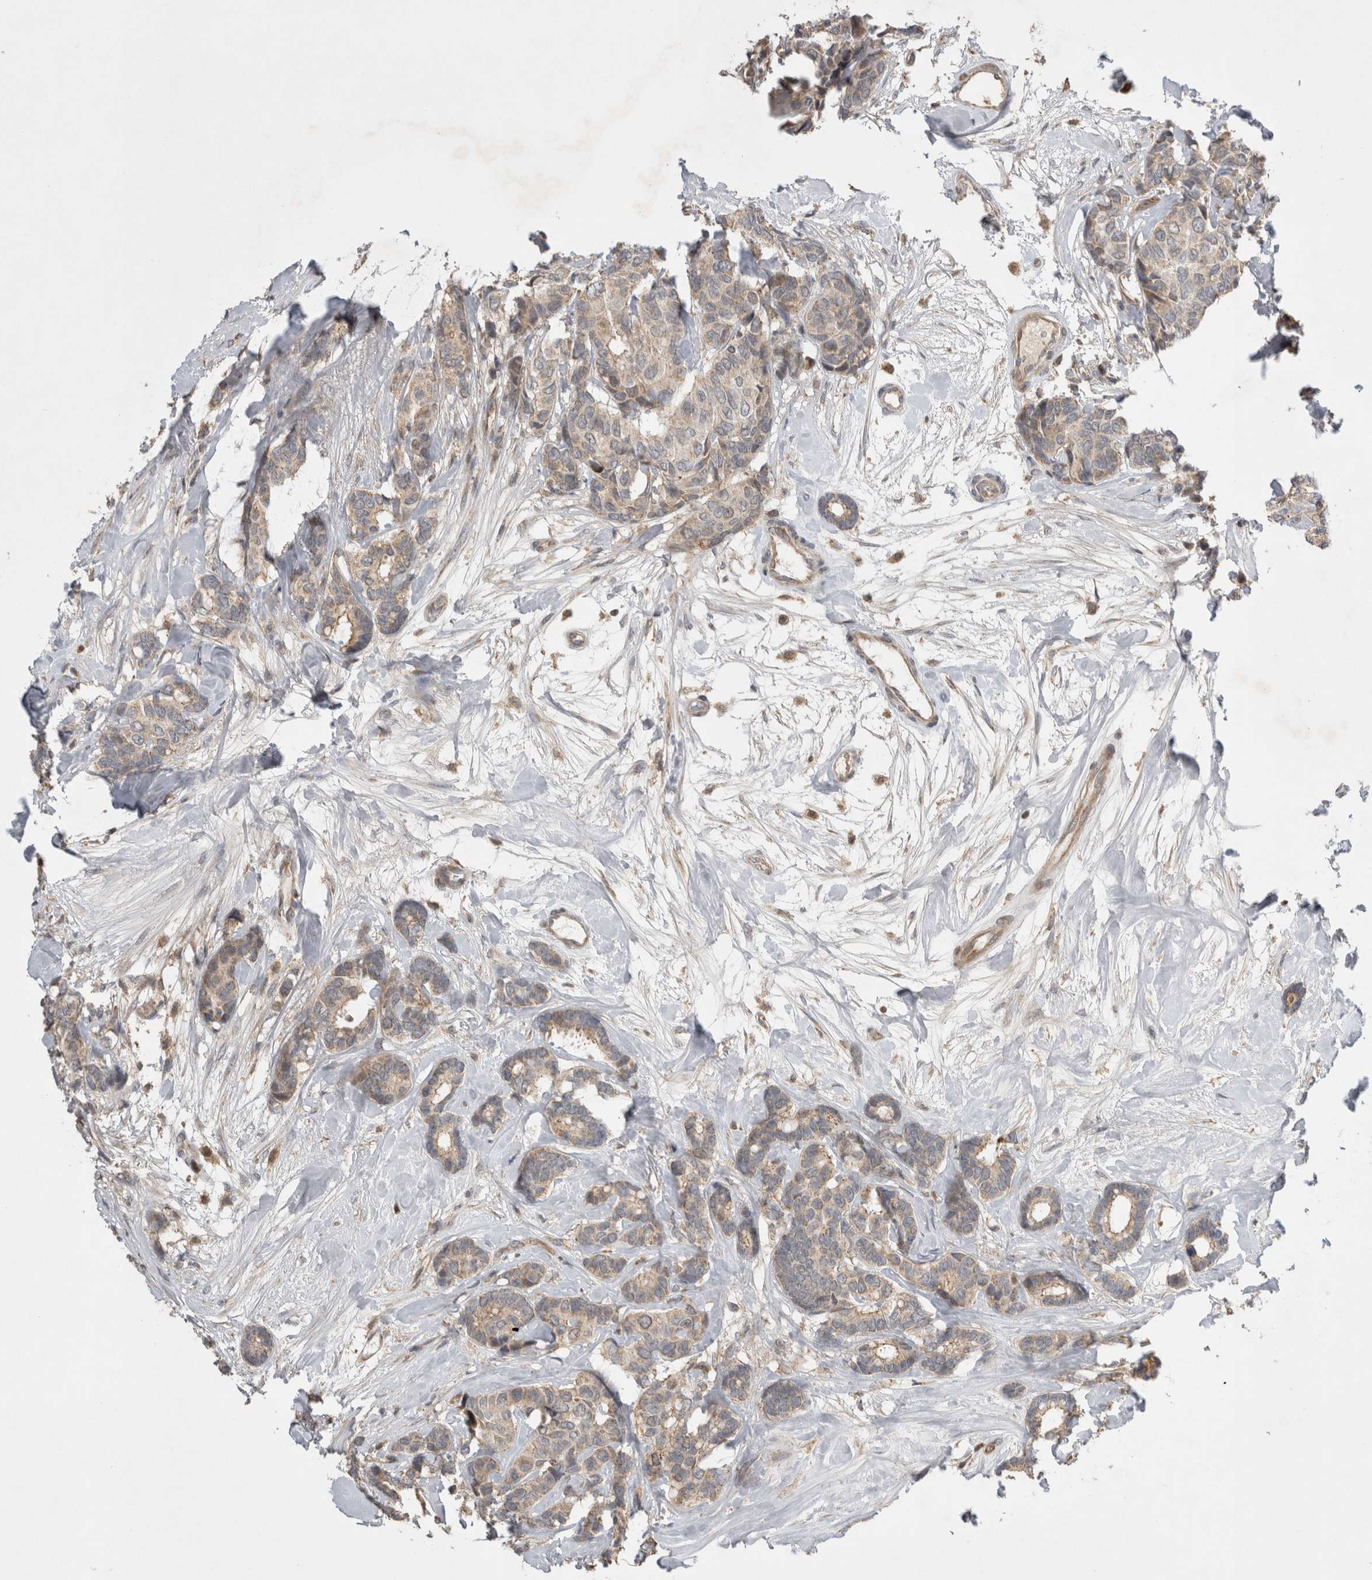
{"staining": {"intensity": "weak", "quantity": "<25%", "location": "cytoplasmic/membranous"}, "tissue": "breast cancer", "cell_type": "Tumor cells", "image_type": "cancer", "snomed": [{"axis": "morphology", "description": "Duct carcinoma"}, {"axis": "topography", "description": "Breast"}], "caption": "There is no significant expression in tumor cells of breast cancer.", "gene": "KCNIP1", "patient": {"sex": "female", "age": 87}}